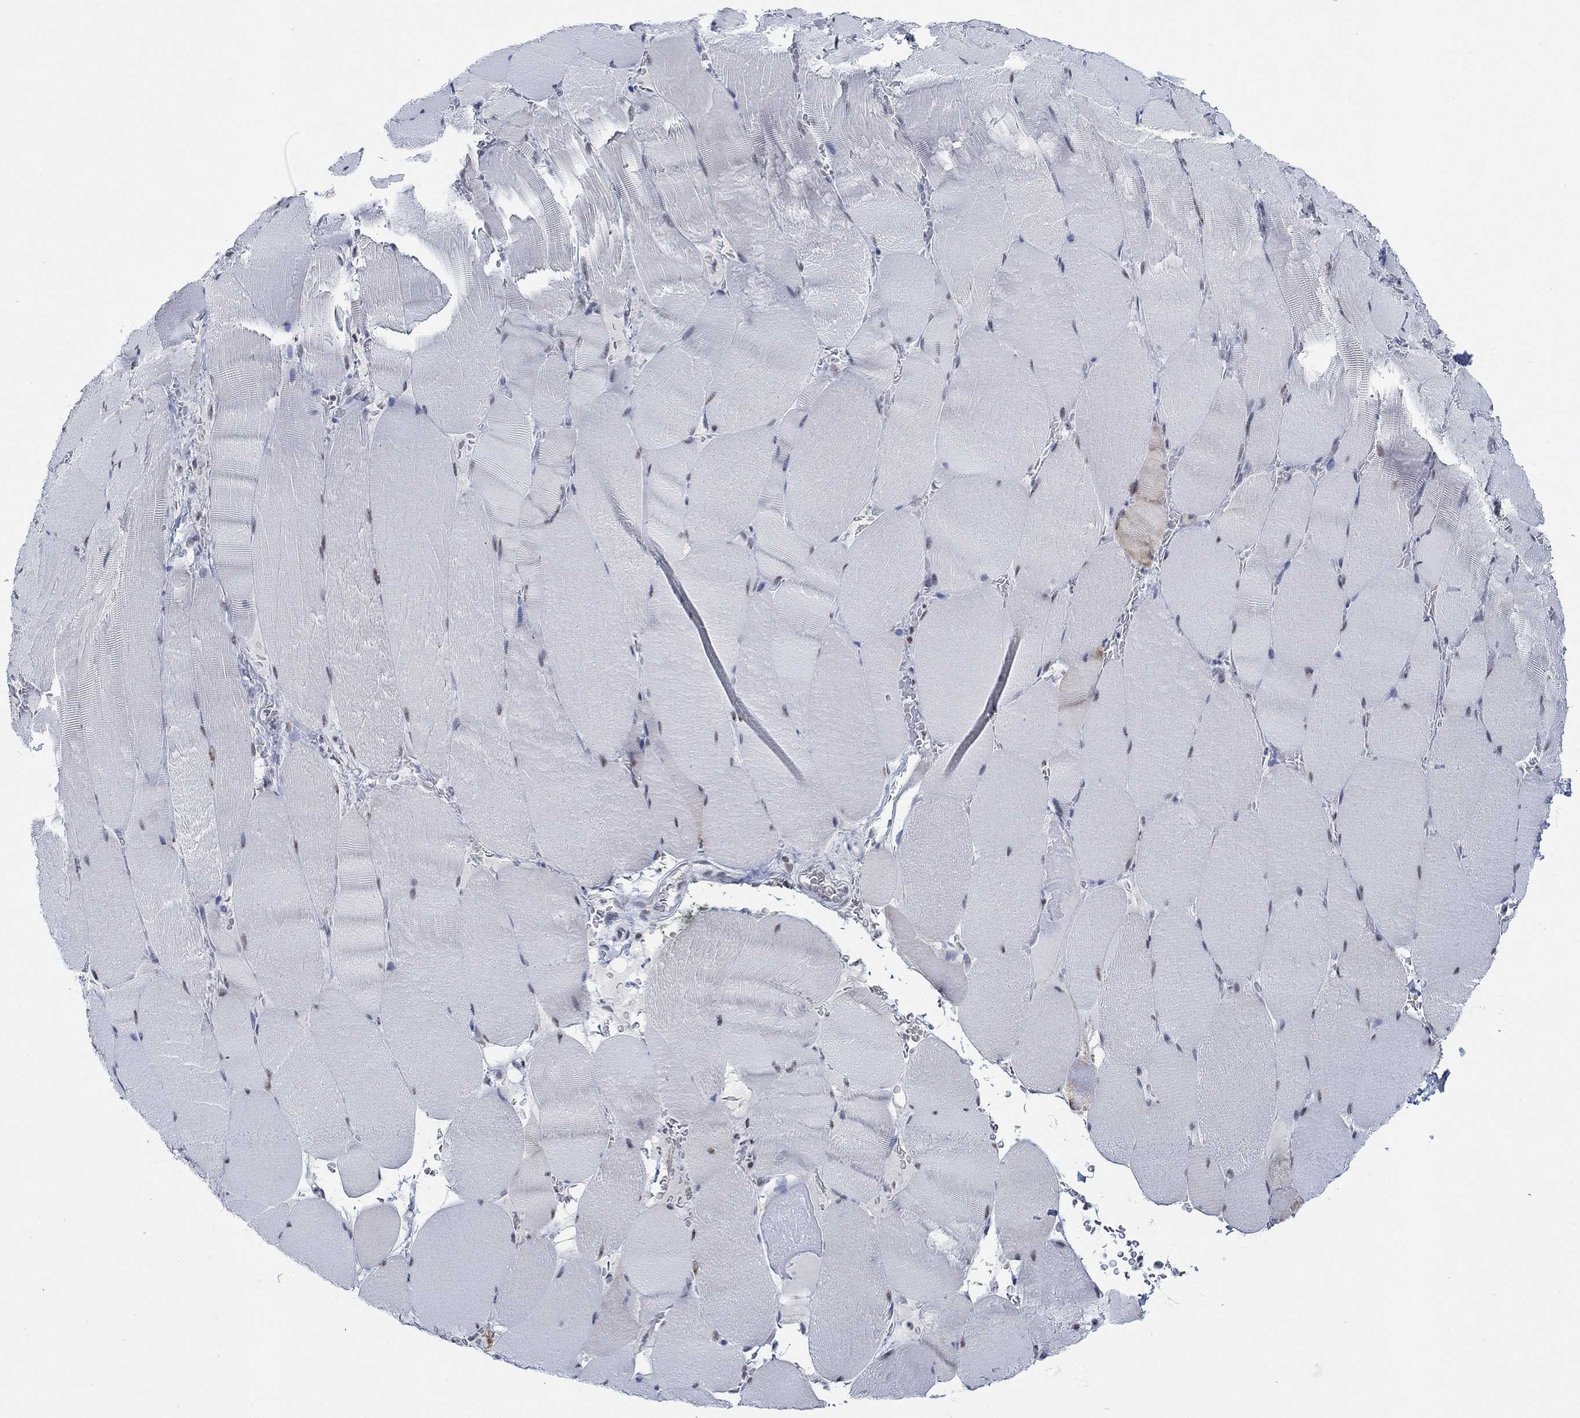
{"staining": {"intensity": "negative", "quantity": "none", "location": "none"}, "tissue": "skeletal muscle", "cell_type": "Myocytes", "image_type": "normal", "snomed": [{"axis": "morphology", "description": "Normal tissue, NOS"}, {"axis": "topography", "description": "Skeletal muscle"}], "caption": "A high-resolution image shows IHC staining of normal skeletal muscle, which exhibits no significant positivity in myocytes. The staining is performed using DAB (3,3'-diaminobenzidine) brown chromogen with nuclei counter-stained in using hematoxylin.", "gene": "PPP1R17", "patient": {"sex": "male", "age": 56}}